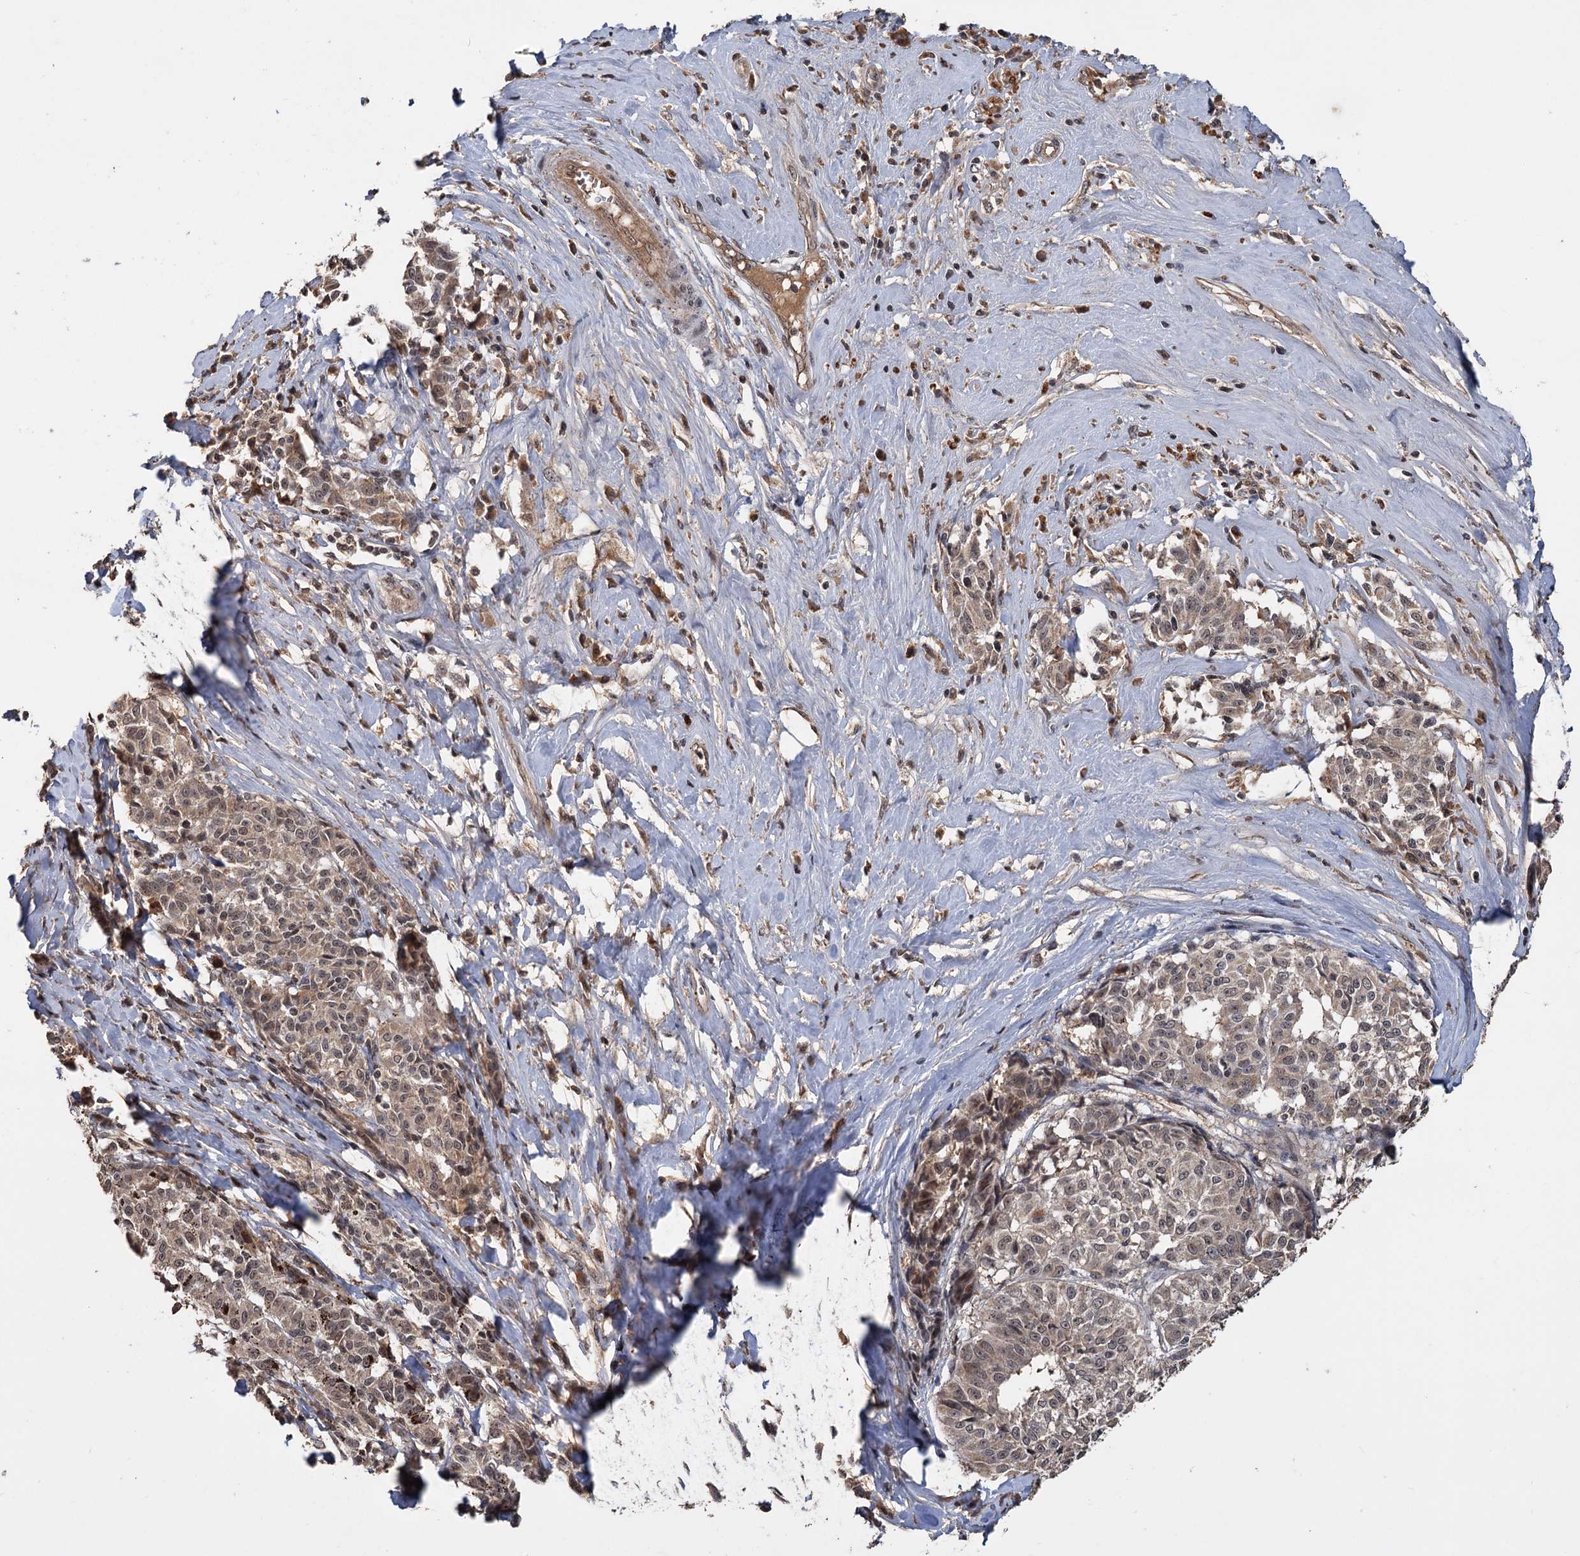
{"staining": {"intensity": "weak", "quantity": ">75%", "location": "cytoplasmic/membranous,nuclear"}, "tissue": "melanoma", "cell_type": "Tumor cells", "image_type": "cancer", "snomed": [{"axis": "morphology", "description": "Malignant melanoma, NOS"}, {"axis": "topography", "description": "Skin"}], "caption": "Malignant melanoma stained for a protein (brown) displays weak cytoplasmic/membranous and nuclear positive expression in about >75% of tumor cells.", "gene": "KANSL2", "patient": {"sex": "female", "age": 72}}